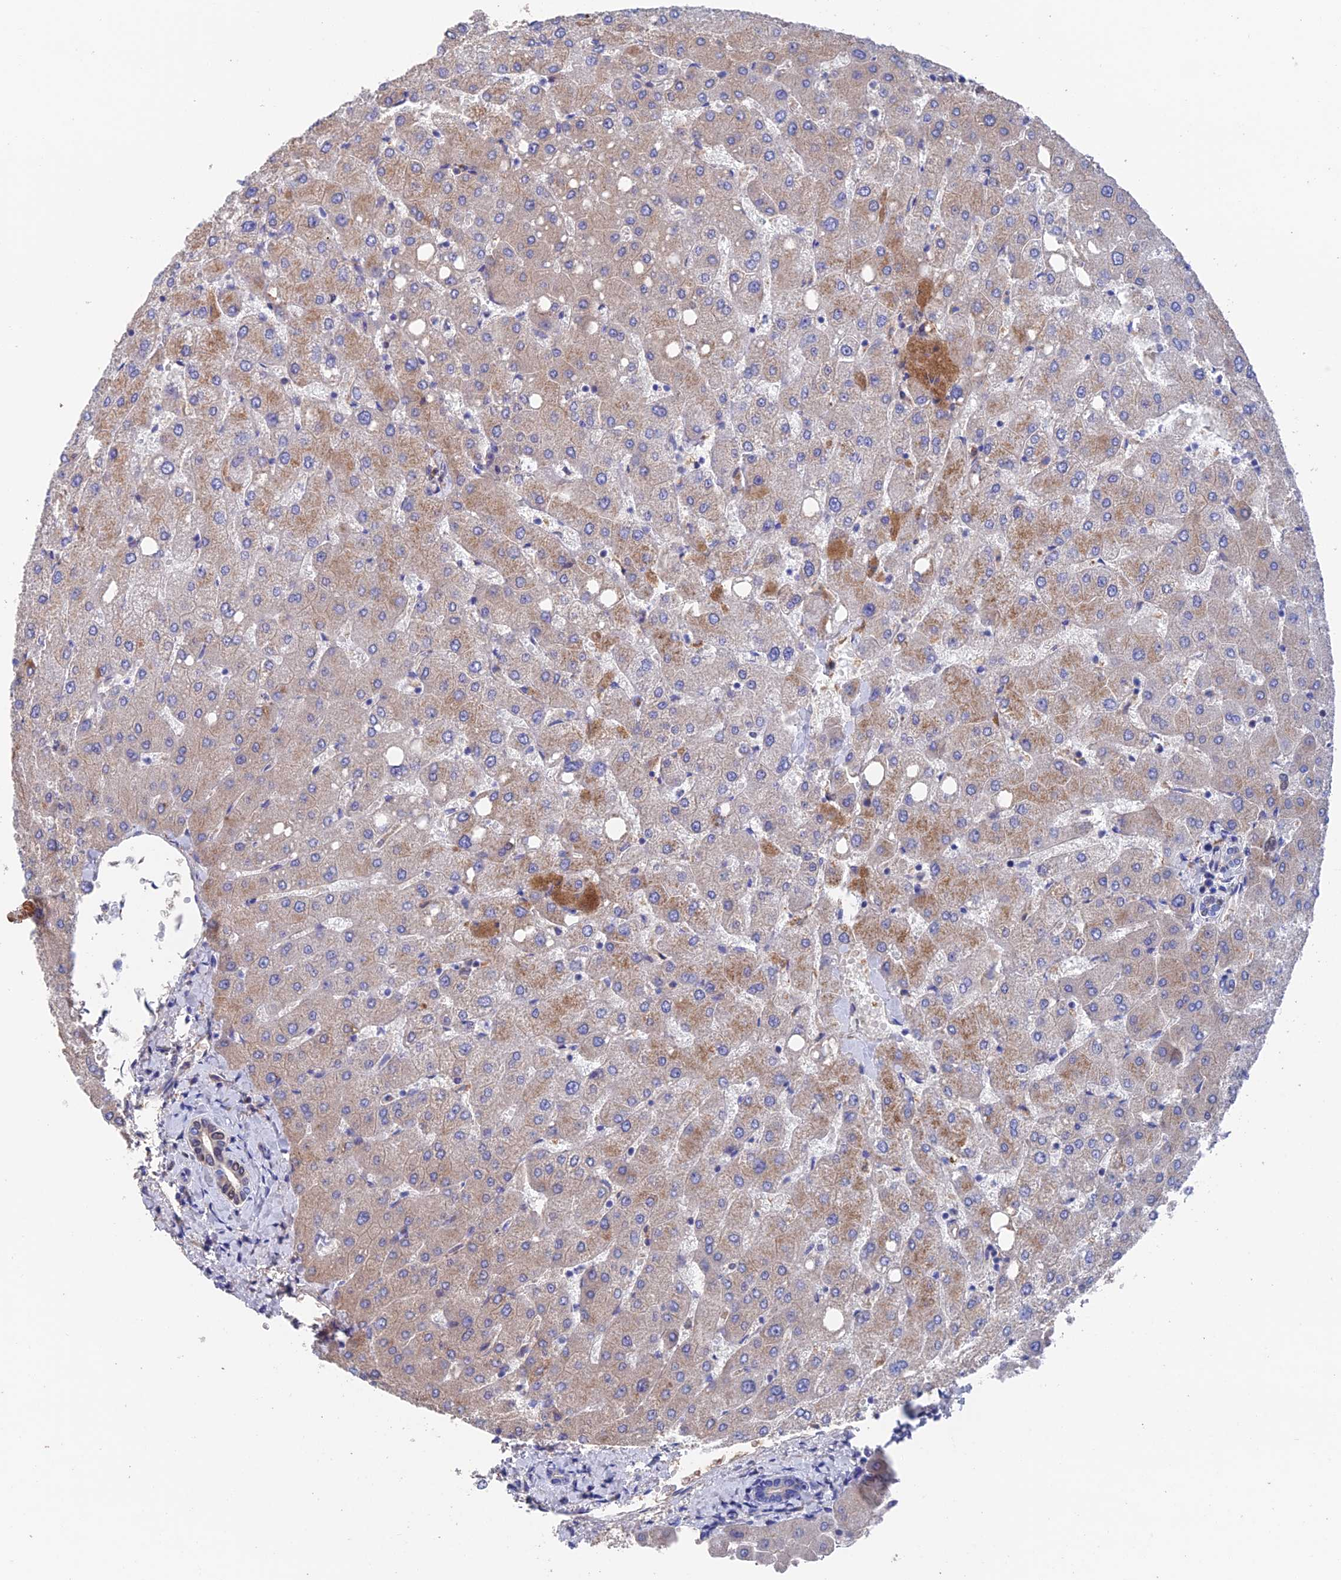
{"staining": {"intensity": "weak", "quantity": "<25%", "location": "cytoplasmic/membranous,nuclear"}, "tissue": "liver", "cell_type": "Cholangiocytes", "image_type": "normal", "snomed": [{"axis": "morphology", "description": "Normal tissue, NOS"}, {"axis": "topography", "description": "Liver"}], "caption": "Immunohistochemistry (IHC) micrograph of benign liver: human liver stained with DAB demonstrates no significant protein staining in cholangiocytes.", "gene": "HPF1", "patient": {"sex": "female", "age": 54}}